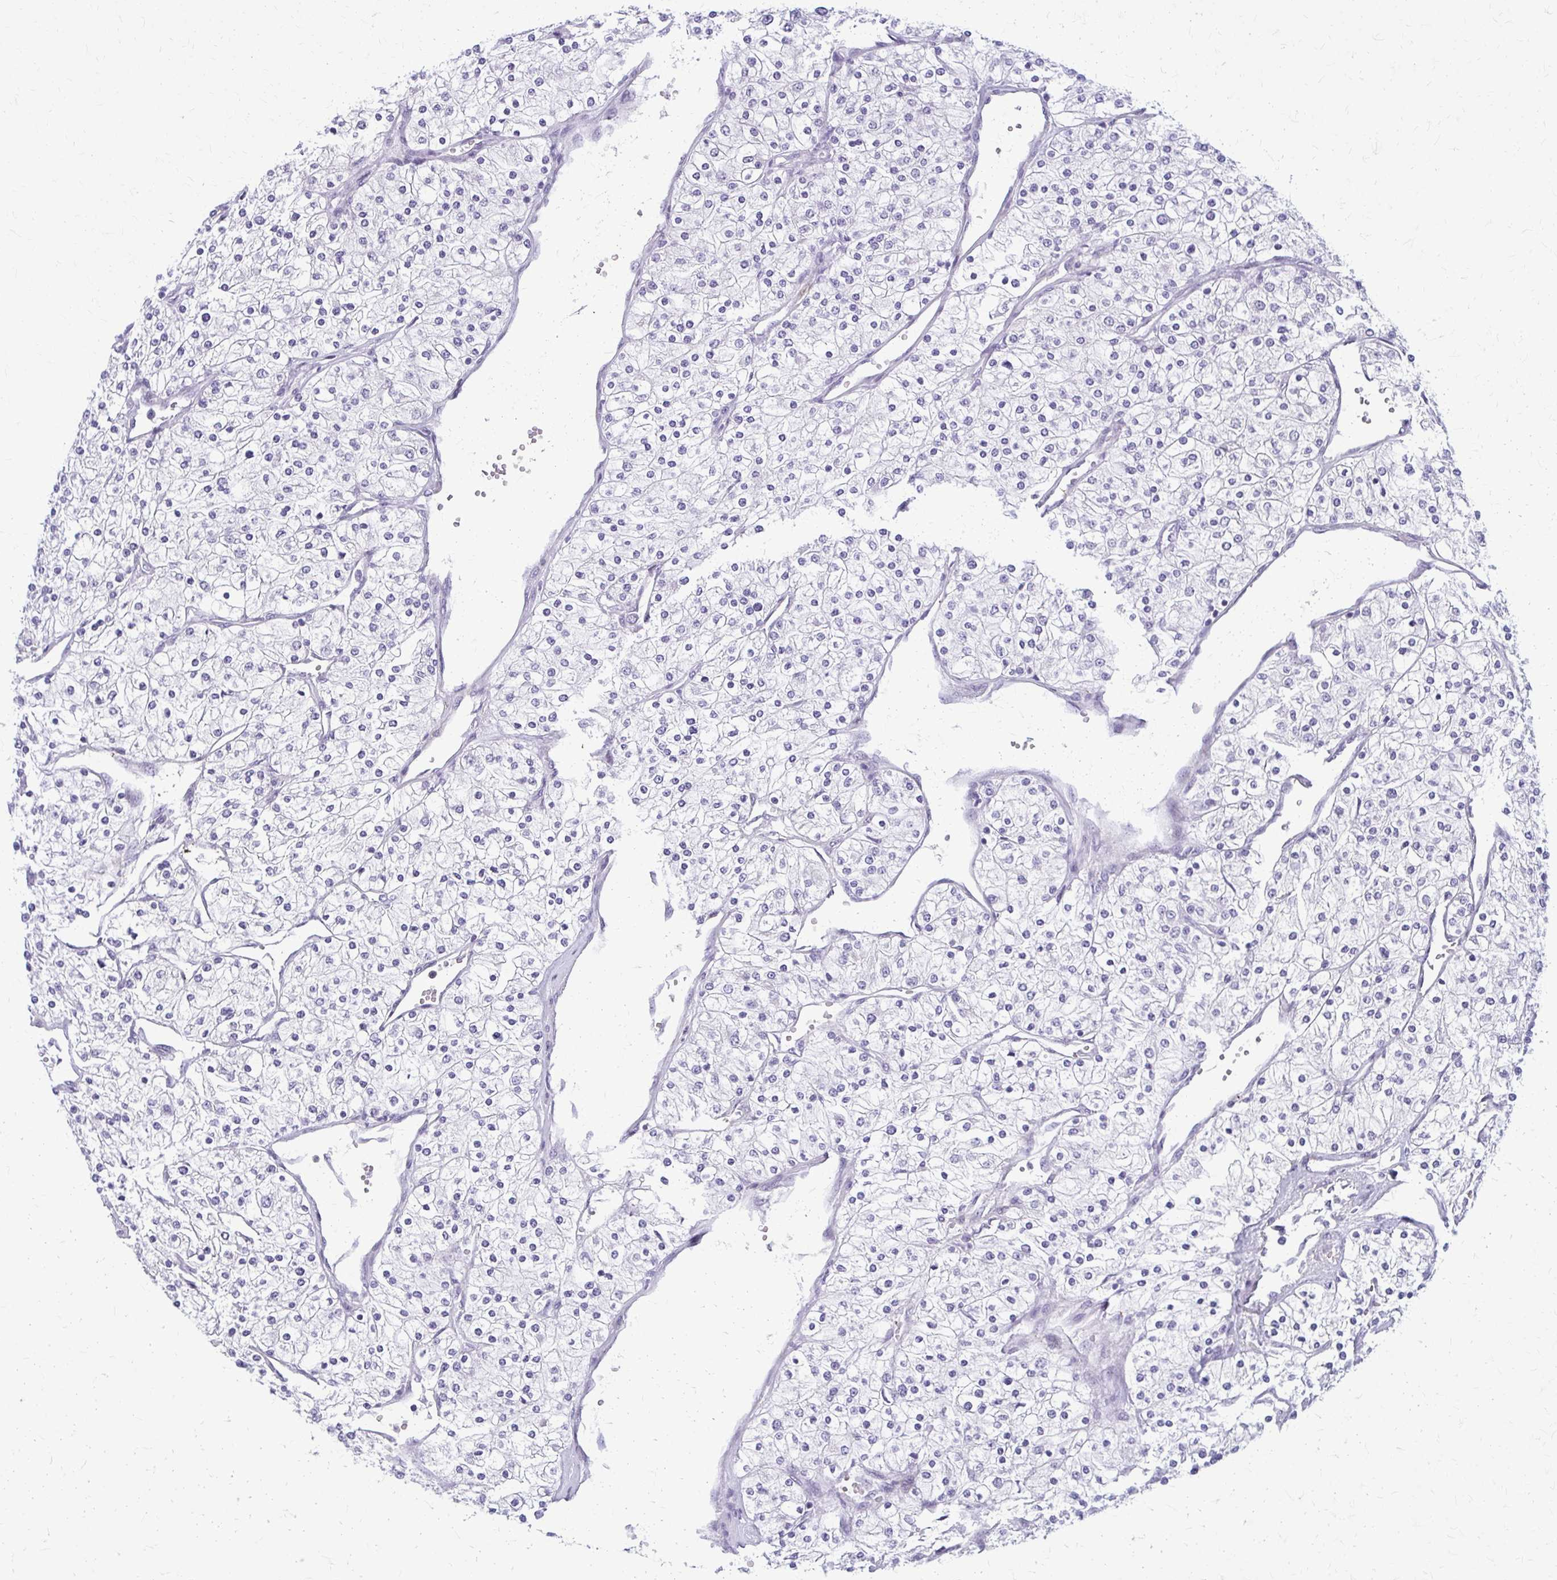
{"staining": {"intensity": "negative", "quantity": "none", "location": "none"}, "tissue": "renal cancer", "cell_type": "Tumor cells", "image_type": "cancer", "snomed": [{"axis": "morphology", "description": "Adenocarcinoma, NOS"}, {"axis": "topography", "description": "Kidney"}], "caption": "Renal adenocarcinoma stained for a protein using immunohistochemistry demonstrates no expression tumor cells.", "gene": "DEPP1", "patient": {"sex": "male", "age": 80}}